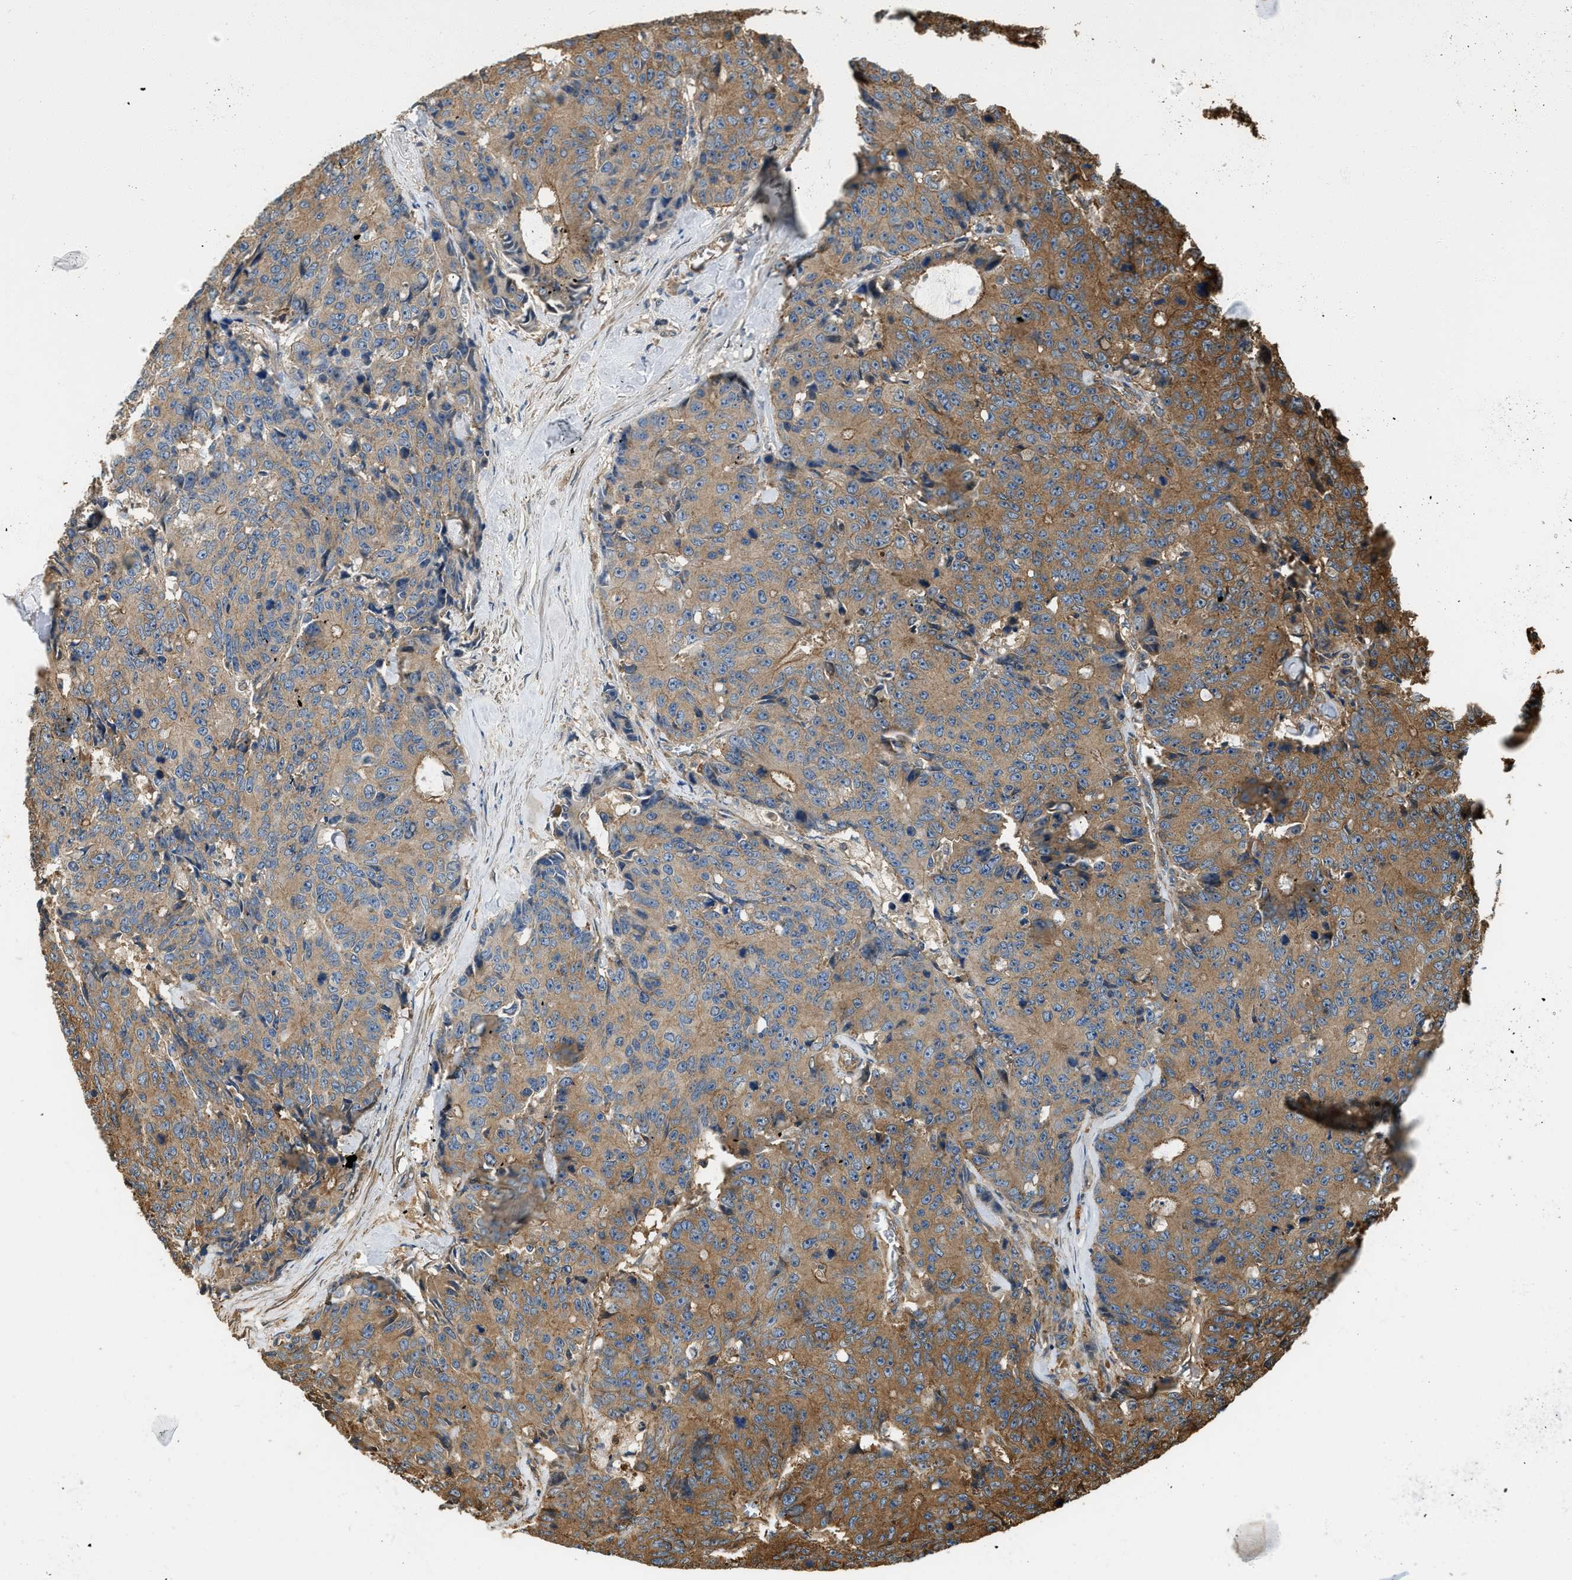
{"staining": {"intensity": "moderate", "quantity": ">75%", "location": "cytoplasmic/membranous"}, "tissue": "colorectal cancer", "cell_type": "Tumor cells", "image_type": "cancer", "snomed": [{"axis": "morphology", "description": "Adenocarcinoma, NOS"}, {"axis": "topography", "description": "Colon"}], "caption": "IHC micrograph of adenocarcinoma (colorectal) stained for a protein (brown), which demonstrates medium levels of moderate cytoplasmic/membranous expression in approximately >75% of tumor cells.", "gene": "YARS1", "patient": {"sex": "female", "age": 86}}